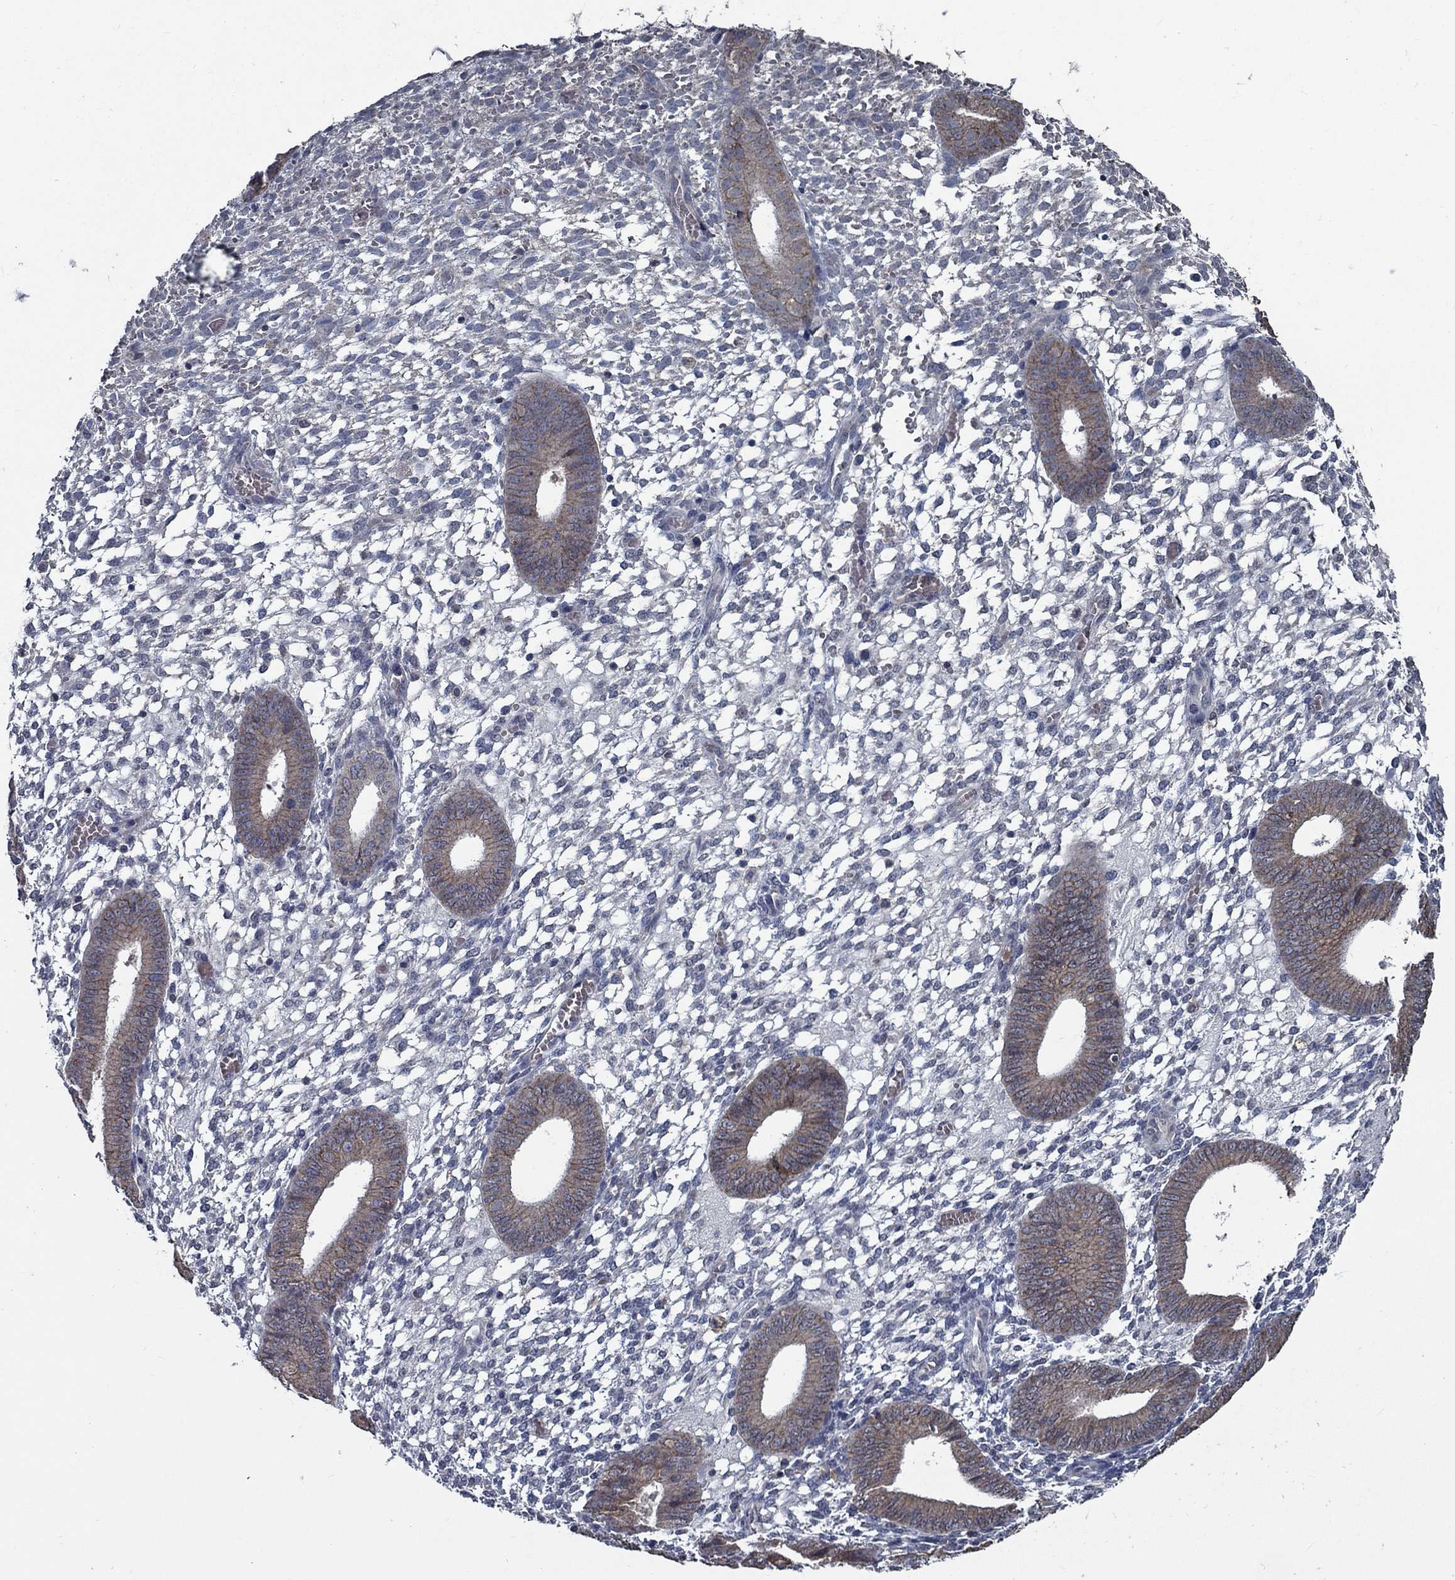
{"staining": {"intensity": "negative", "quantity": "none", "location": "none"}, "tissue": "endometrium", "cell_type": "Cells in endometrial stroma", "image_type": "normal", "snomed": [{"axis": "morphology", "description": "Normal tissue, NOS"}, {"axis": "topography", "description": "Endometrium"}], "caption": "IHC of normal human endometrium shows no expression in cells in endometrial stroma.", "gene": "SLC44A1", "patient": {"sex": "female", "age": 39}}